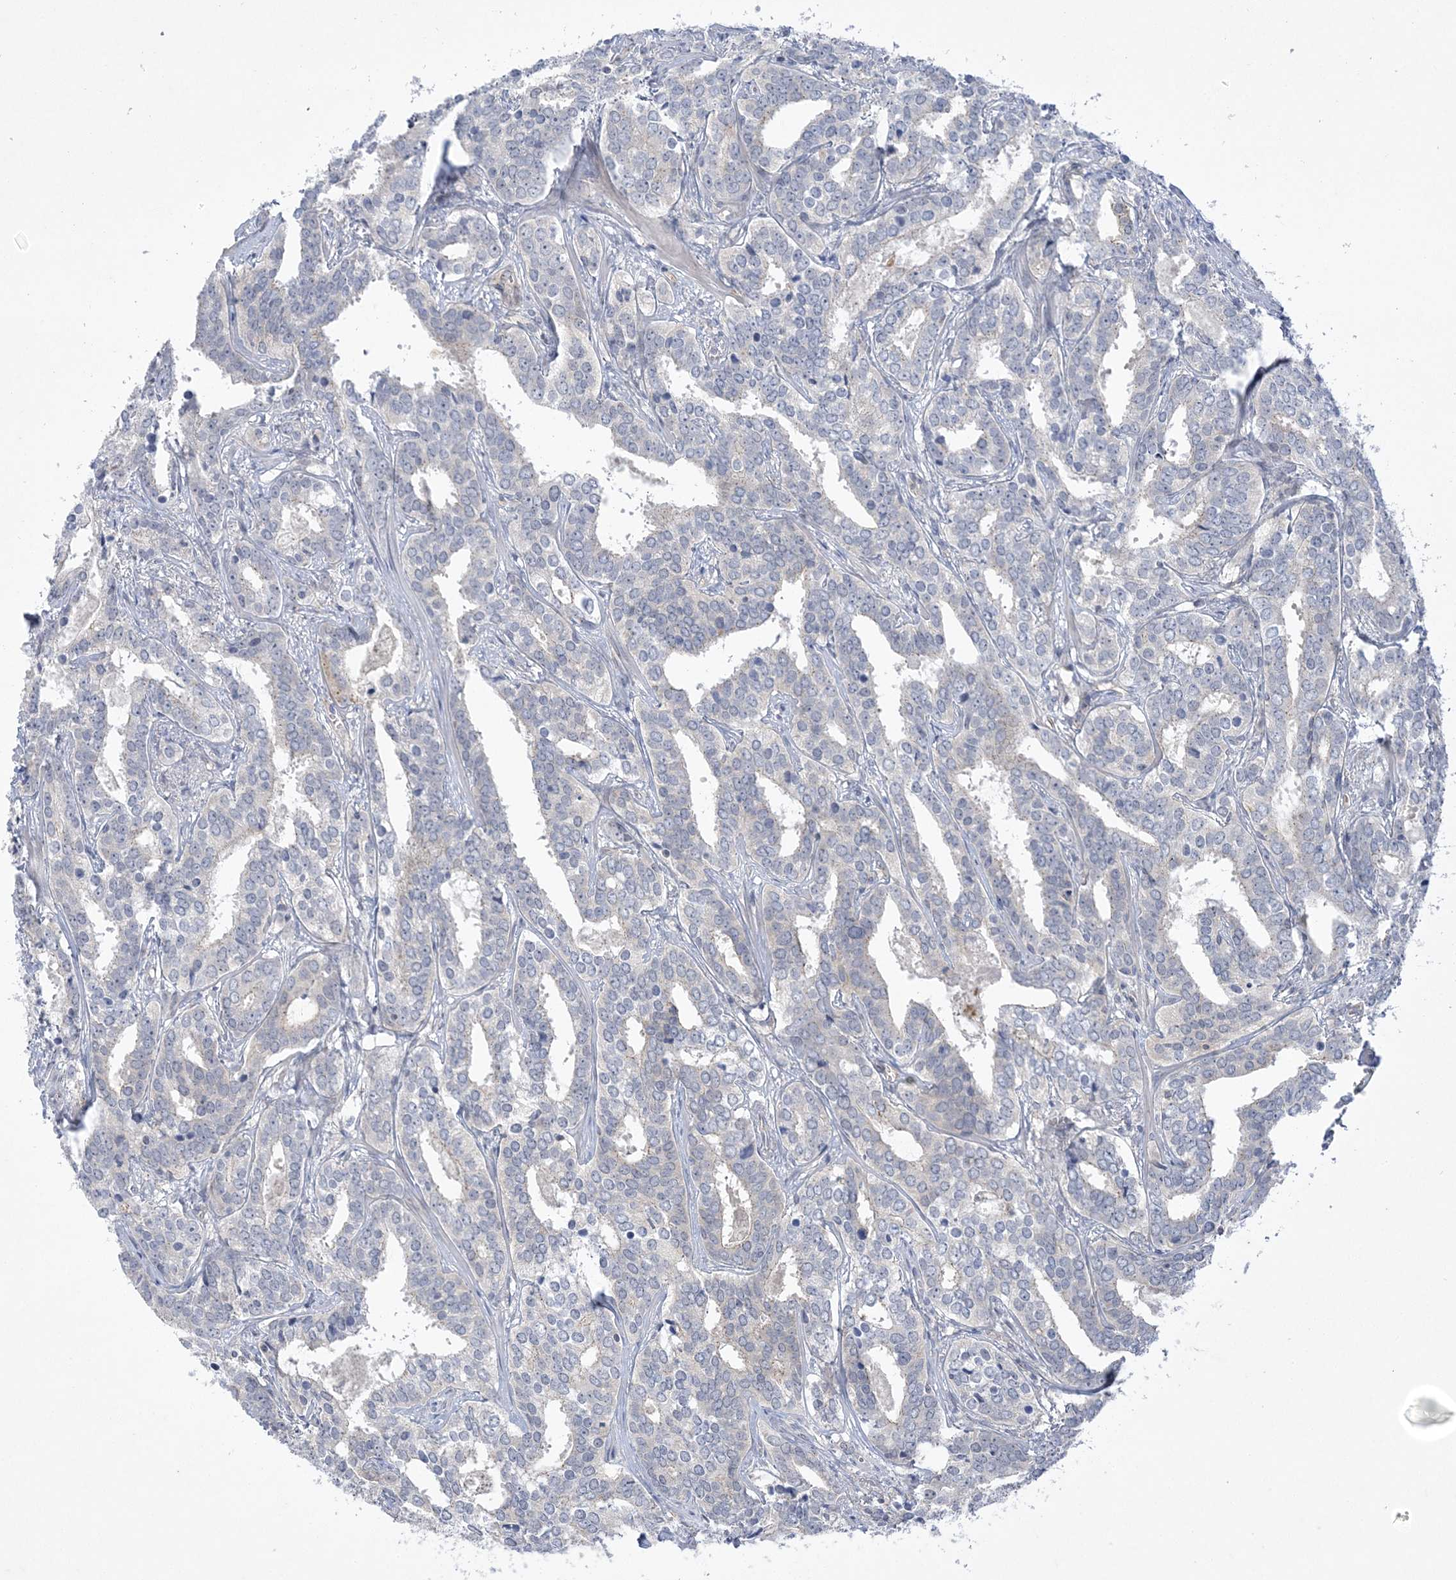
{"staining": {"intensity": "moderate", "quantity": "<25%", "location": "cytoplasmic/membranous"}, "tissue": "prostate cancer", "cell_type": "Tumor cells", "image_type": "cancer", "snomed": [{"axis": "morphology", "description": "Adenocarcinoma, High grade"}, {"axis": "topography", "description": "Prostate"}], "caption": "Immunohistochemical staining of adenocarcinoma (high-grade) (prostate) exhibits low levels of moderate cytoplasmic/membranous expression in approximately <25% of tumor cells. The protein of interest is stained brown, and the nuclei are stained in blue (DAB IHC with brightfield microscopy, high magnification).", "gene": "ADAMTS12", "patient": {"sex": "male", "age": 62}}